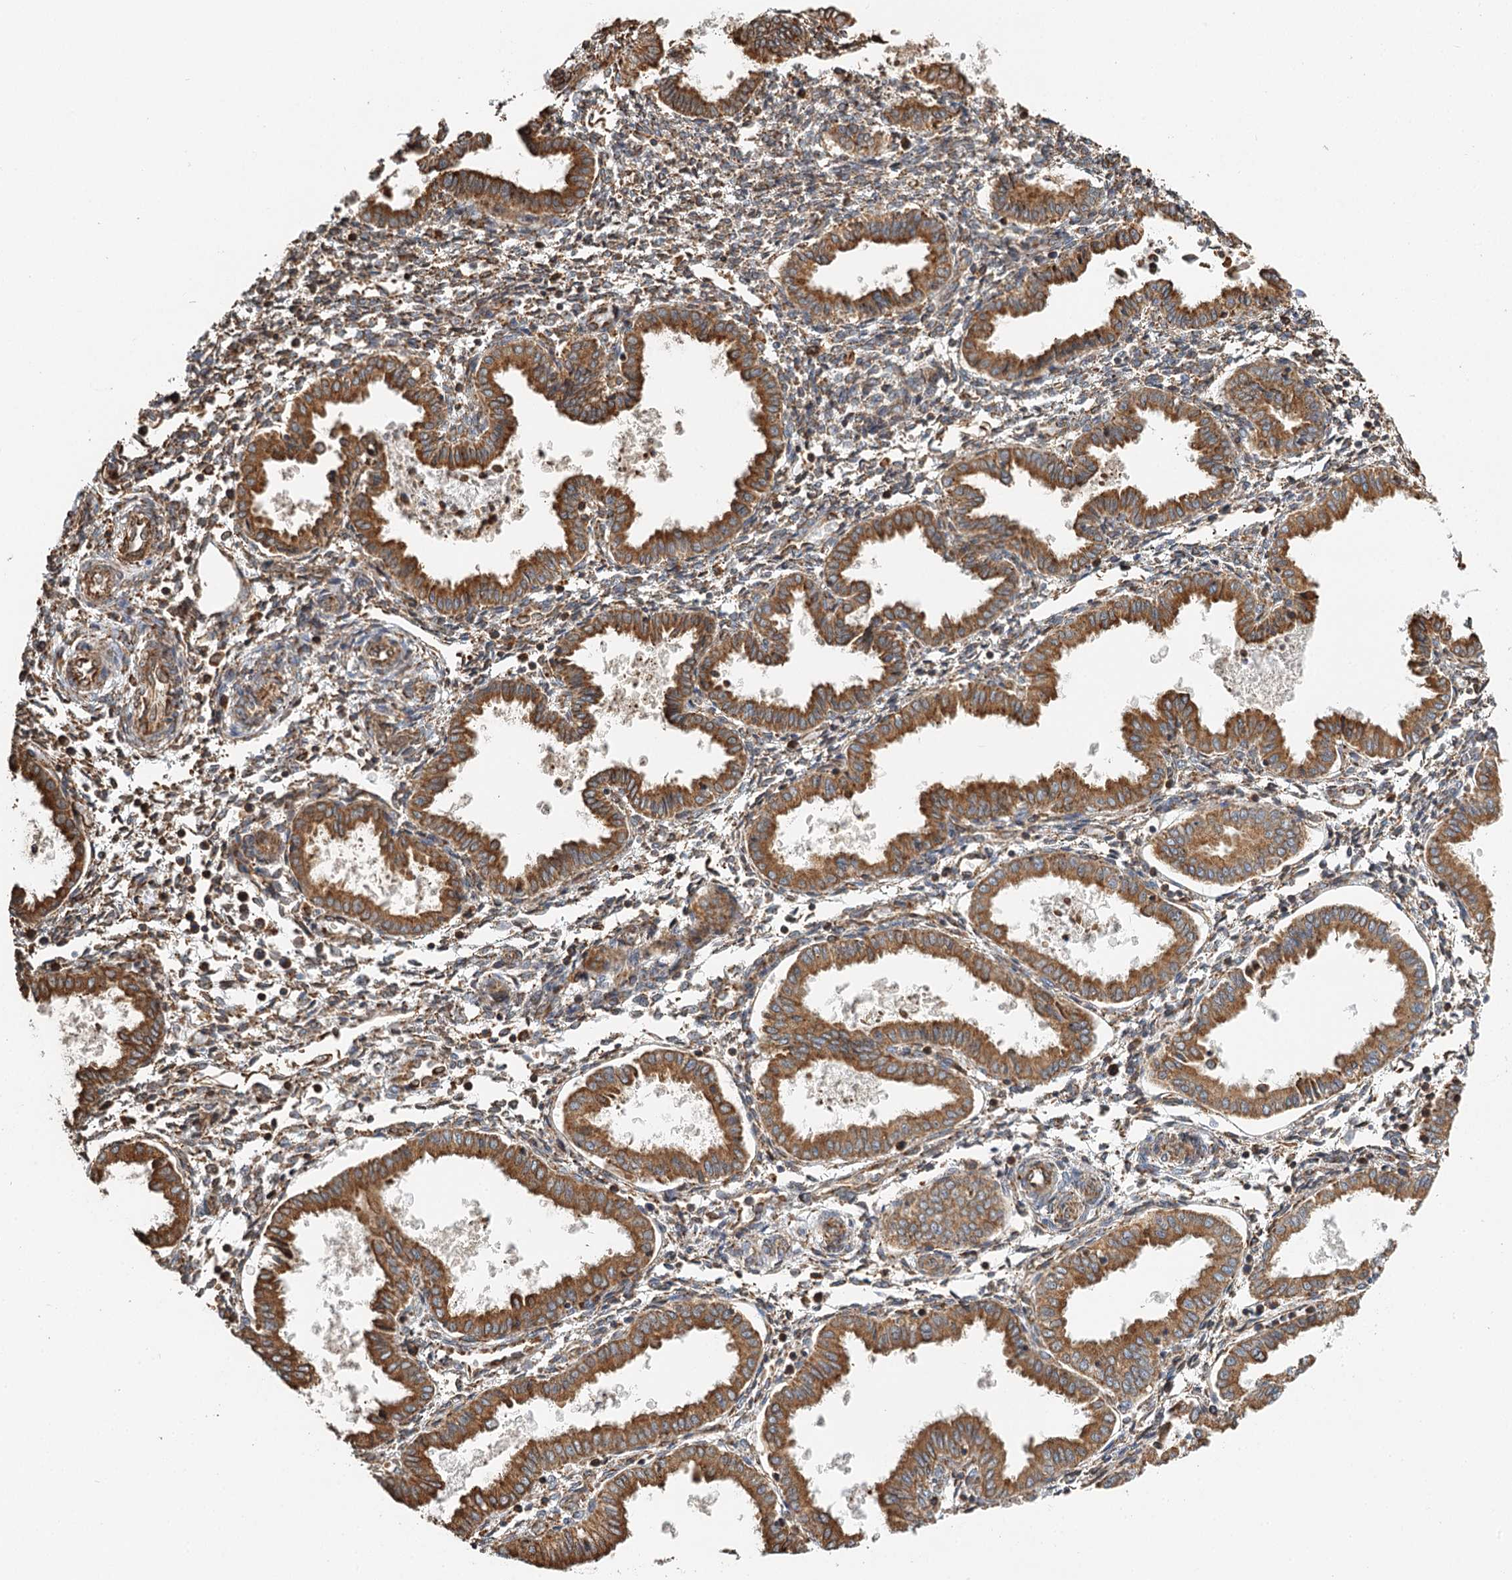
{"staining": {"intensity": "moderate", "quantity": "25%-75%", "location": "cytoplasmic/membranous"}, "tissue": "endometrium", "cell_type": "Cells in endometrial stroma", "image_type": "normal", "snomed": [{"axis": "morphology", "description": "Normal tissue, NOS"}, {"axis": "topography", "description": "Endometrium"}], "caption": "An image of human endometrium stained for a protein reveals moderate cytoplasmic/membranous brown staining in cells in endometrial stroma. (DAB (3,3'-diaminobenzidine) IHC with brightfield microscopy, high magnification).", "gene": "TAS1R1", "patient": {"sex": "female", "age": 33}}